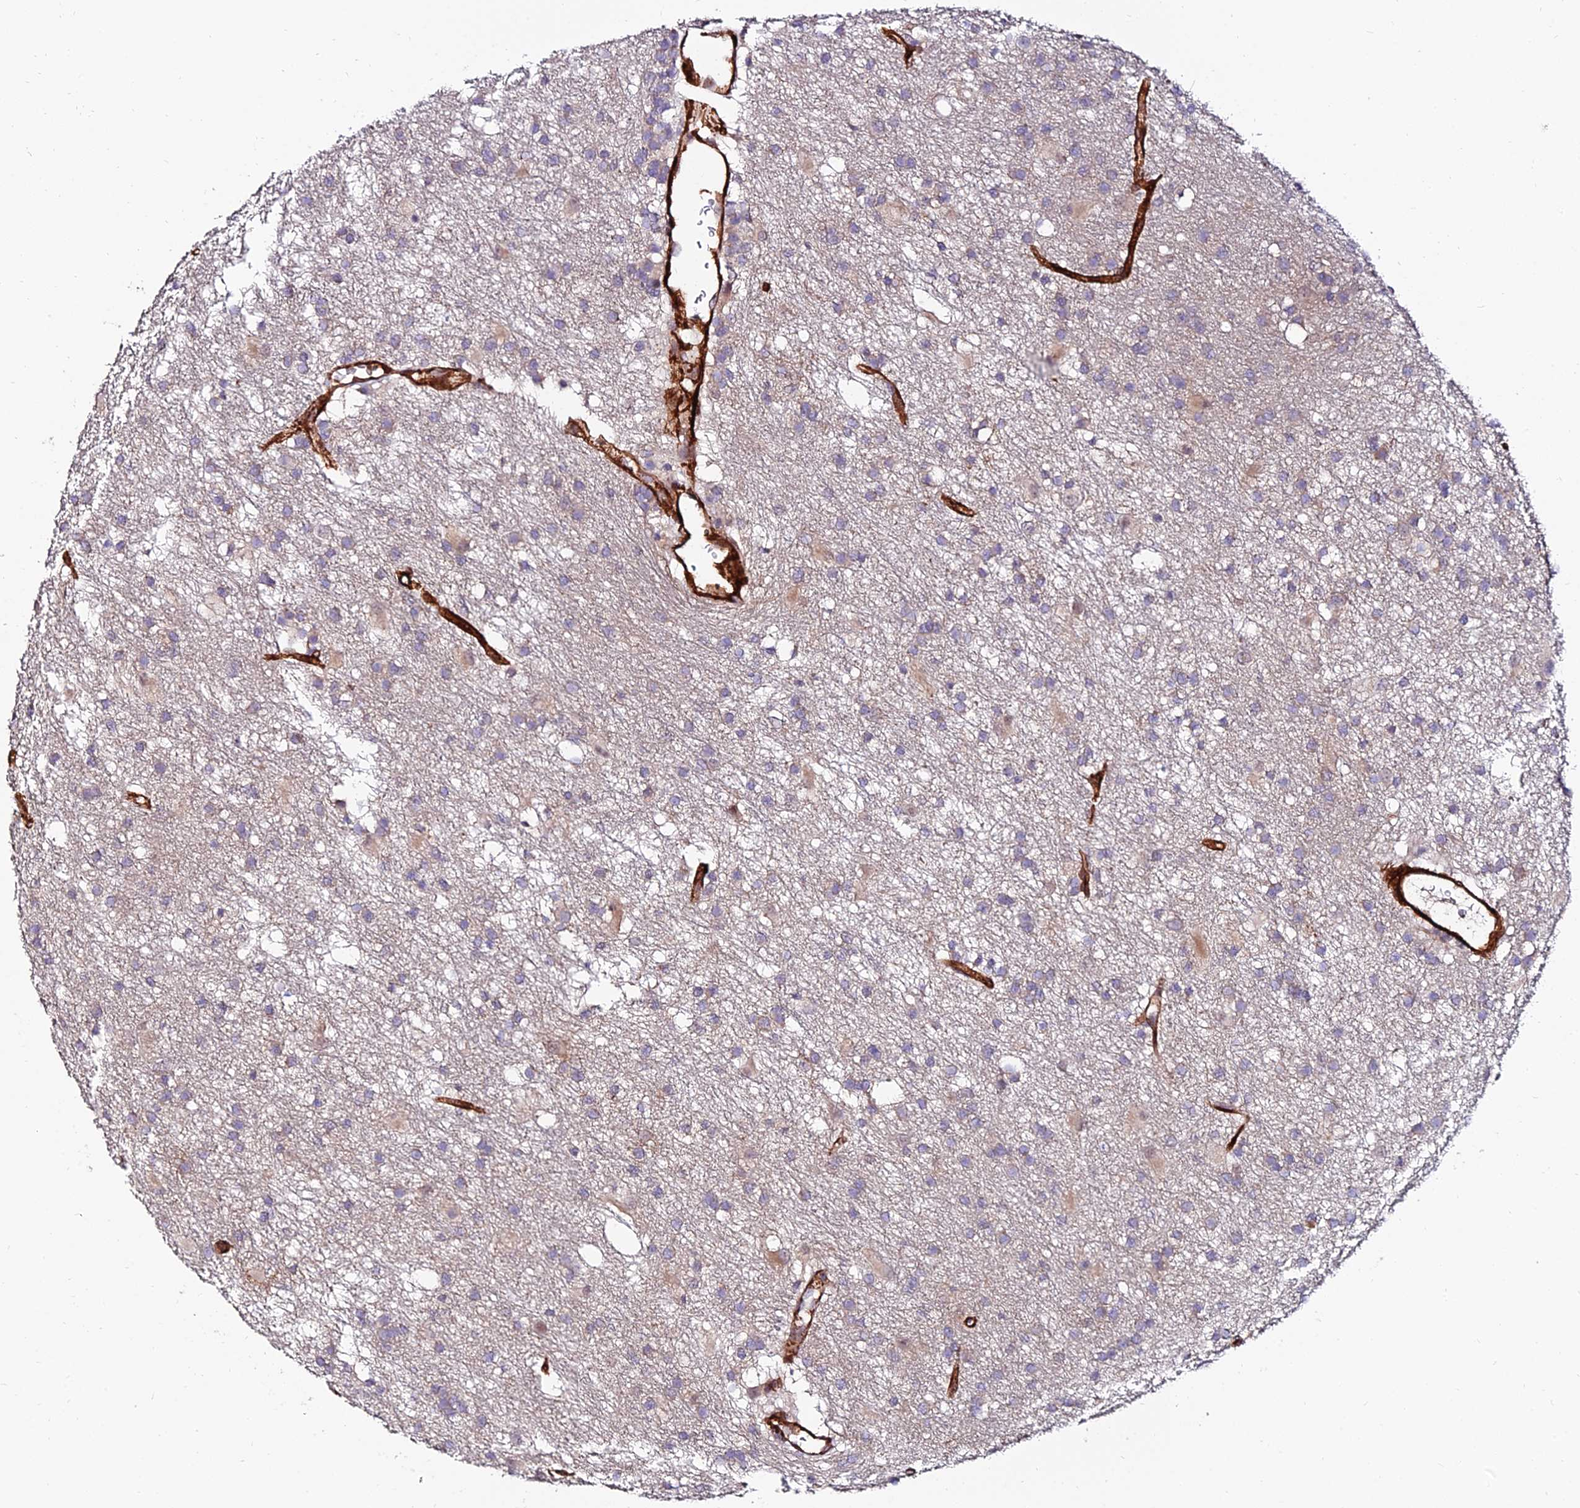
{"staining": {"intensity": "weak", "quantity": "<25%", "location": "cytoplasmic/membranous"}, "tissue": "glioma", "cell_type": "Tumor cells", "image_type": "cancer", "snomed": [{"axis": "morphology", "description": "Glioma, malignant, High grade"}, {"axis": "topography", "description": "Brain"}], "caption": "This image is of malignant glioma (high-grade) stained with IHC to label a protein in brown with the nuclei are counter-stained blue. There is no staining in tumor cells. (Brightfield microscopy of DAB immunohistochemistry (IHC) at high magnification).", "gene": "ALDH3B2", "patient": {"sex": "male", "age": 77}}